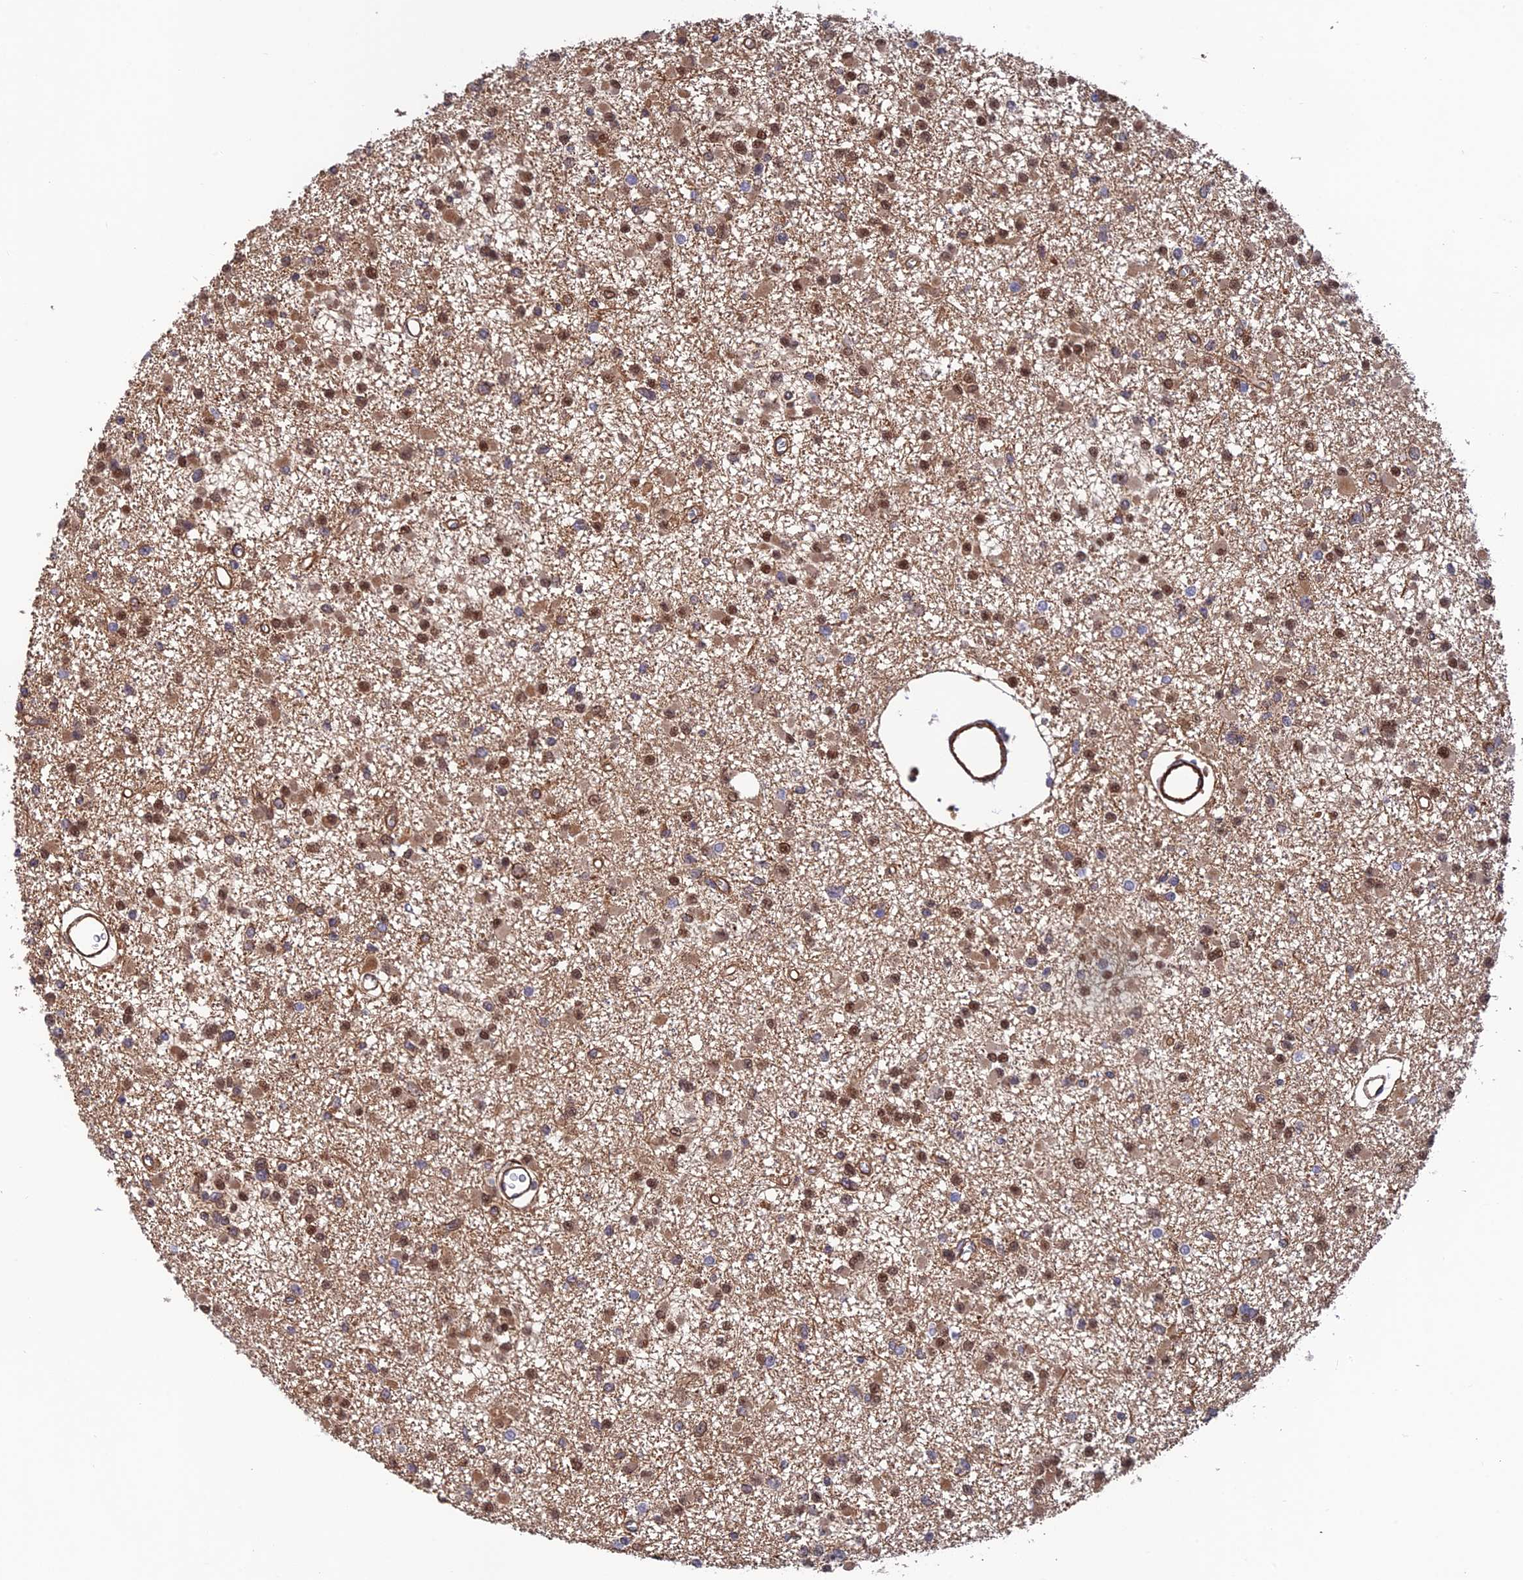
{"staining": {"intensity": "moderate", "quantity": "25%-75%", "location": "cytoplasmic/membranous,nuclear"}, "tissue": "glioma", "cell_type": "Tumor cells", "image_type": "cancer", "snomed": [{"axis": "morphology", "description": "Glioma, malignant, Low grade"}, {"axis": "topography", "description": "Brain"}], "caption": "High-power microscopy captured an immunohistochemistry histopathology image of glioma, revealing moderate cytoplasmic/membranous and nuclear staining in approximately 25%-75% of tumor cells. The protein is stained brown, and the nuclei are stained in blue (DAB (3,3'-diaminobenzidine) IHC with brightfield microscopy, high magnification).", "gene": "OSBPL1A", "patient": {"sex": "female", "age": 22}}